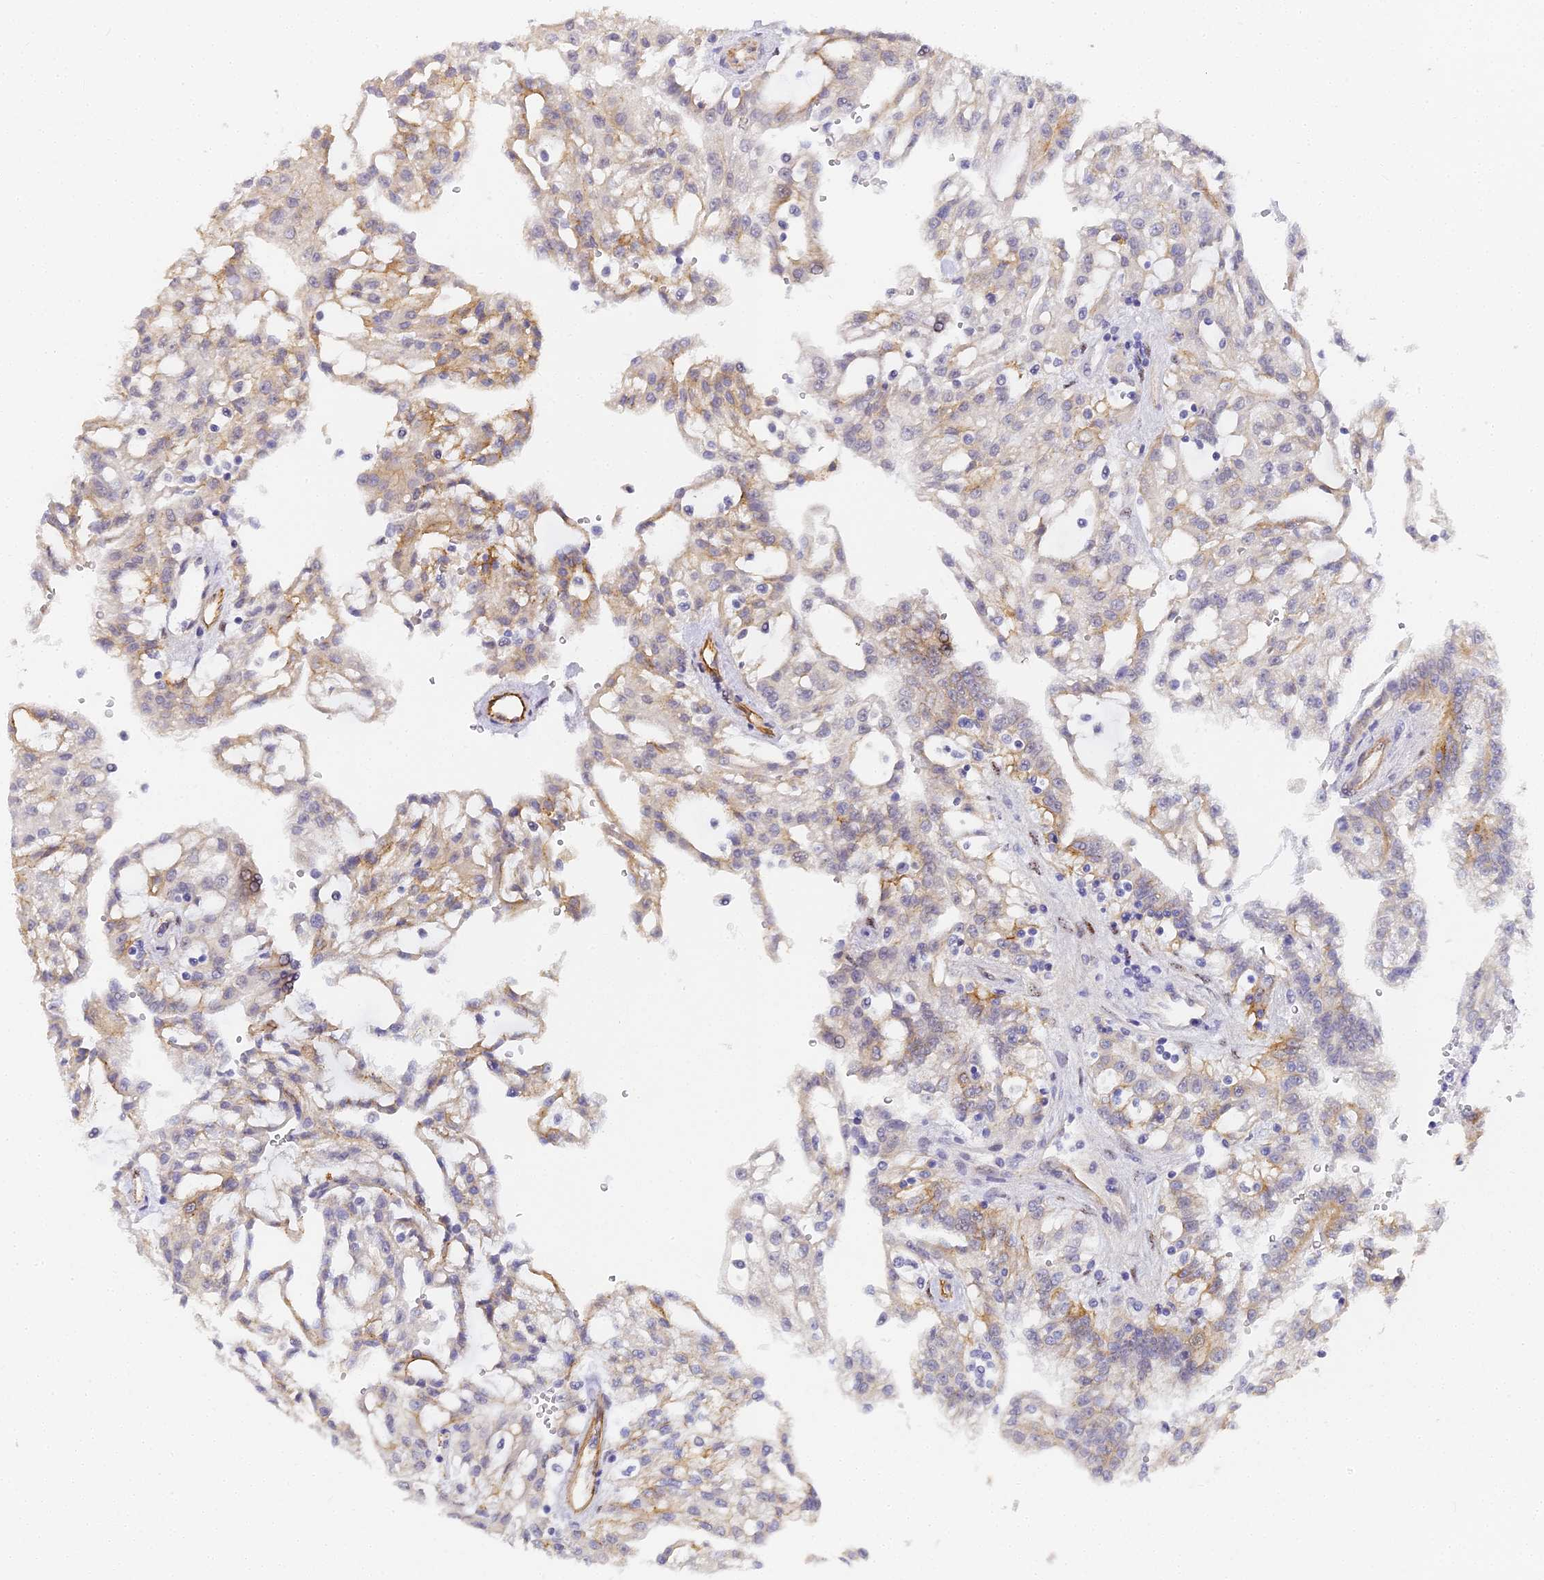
{"staining": {"intensity": "weak", "quantity": "25%-75%", "location": "cytoplasmic/membranous"}, "tissue": "renal cancer", "cell_type": "Tumor cells", "image_type": "cancer", "snomed": [{"axis": "morphology", "description": "Adenocarcinoma, NOS"}, {"axis": "topography", "description": "Kidney"}], "caption": "The micrograph shows a brown stain indicating the presence of a protein in the cytoplasmic/membranous of tumor cells in adenocarcinoma (renal).", "gene": "GJA1", "patient": {"sex": "male", "age": 63}}